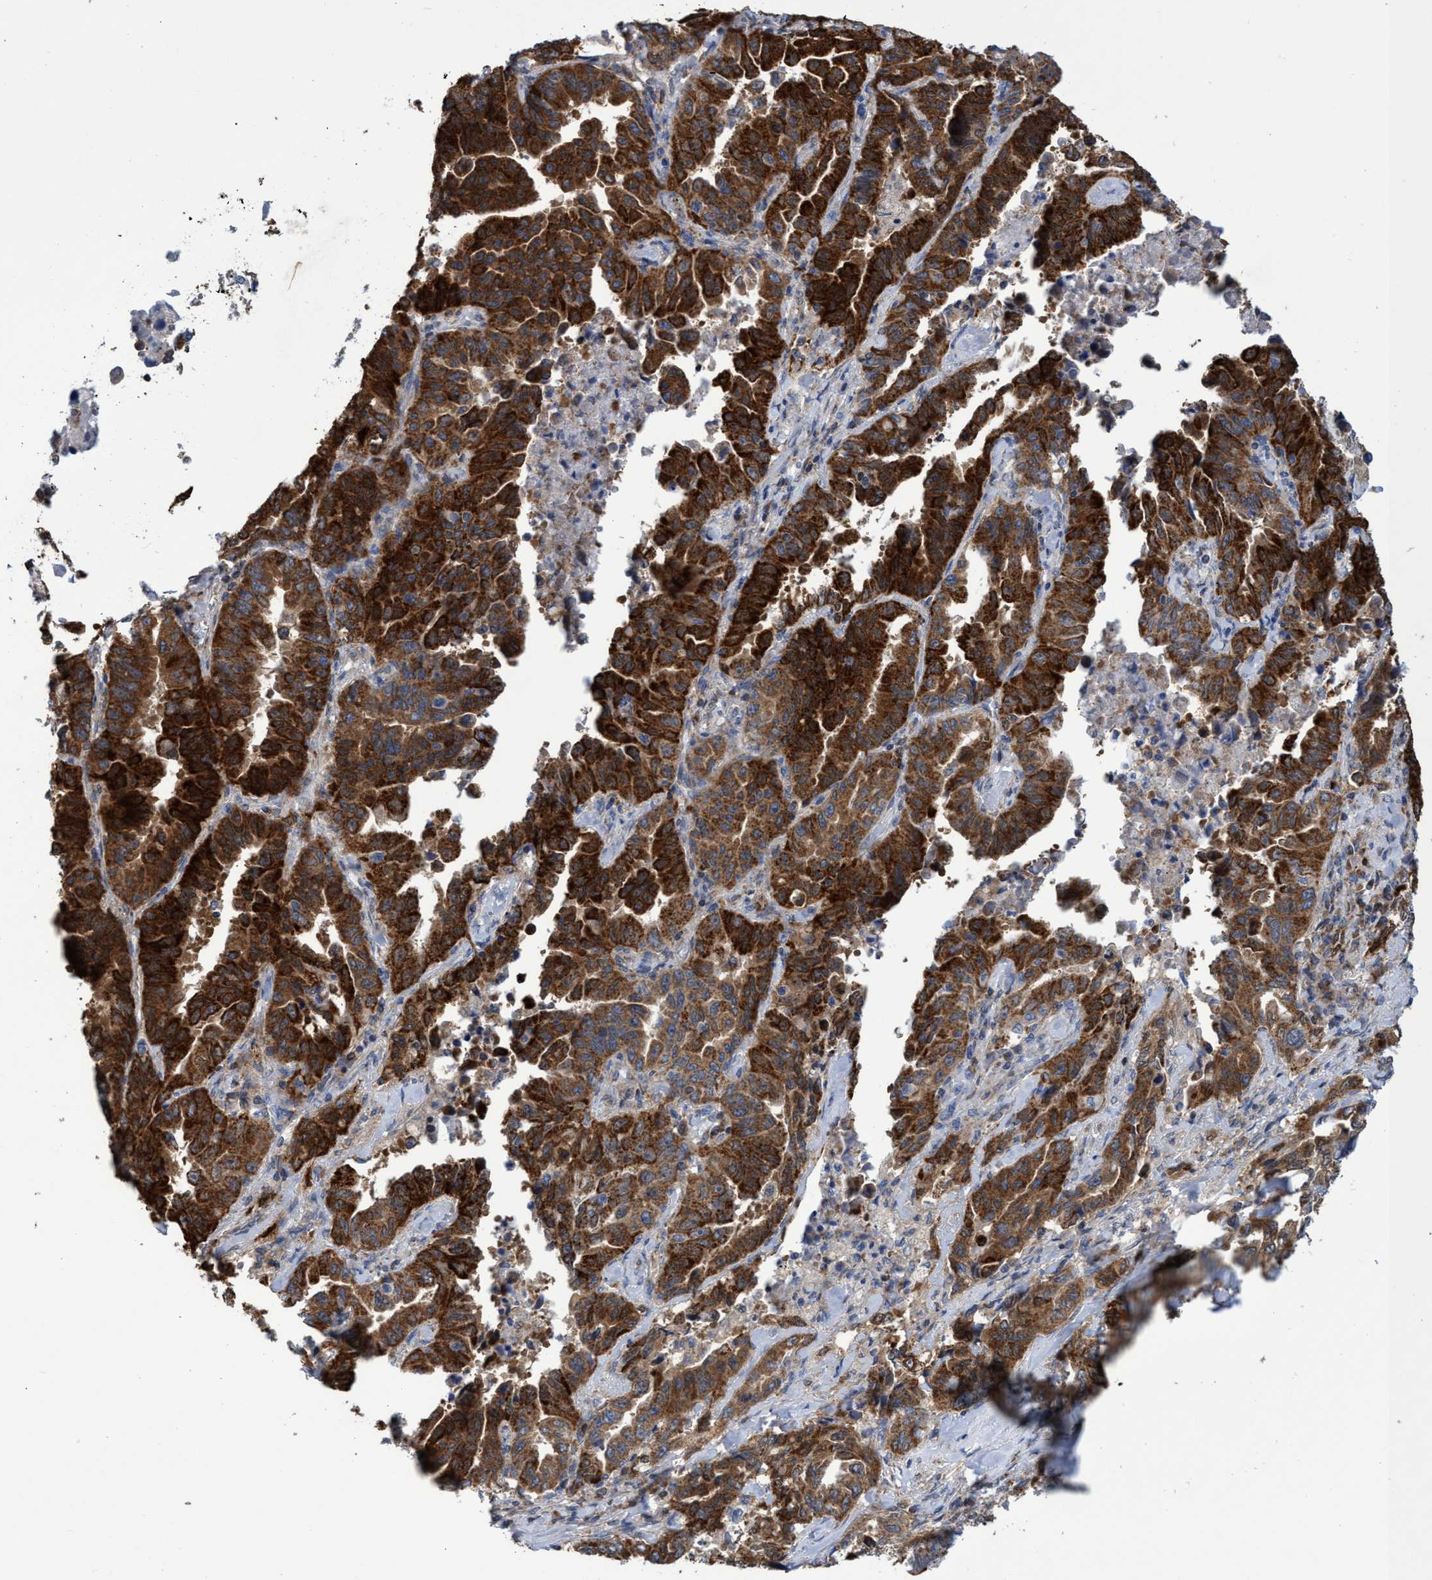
{"staining": {"intensity": "strong", "quantity": ">75%", "location": "cytoplasmic/membranous"}, "tissue": "lung cancer", "cell_type": "Tumor cells", "image_type": "cancer", "snomed": [{"axis": "morphology", "description": "Adenocarcinoma, NOS"}, {"axis": "topography", "description": "Lung"}], "caption": "There is high levels of strong cytoplasmic/membranous staining in tumor cells of lung cancer (adenocarcinoma), as demonstrated by immunohistochemical staining (brown color).", "gene": "CRYZ", "patient": {"sex": "female", "age": 51}}